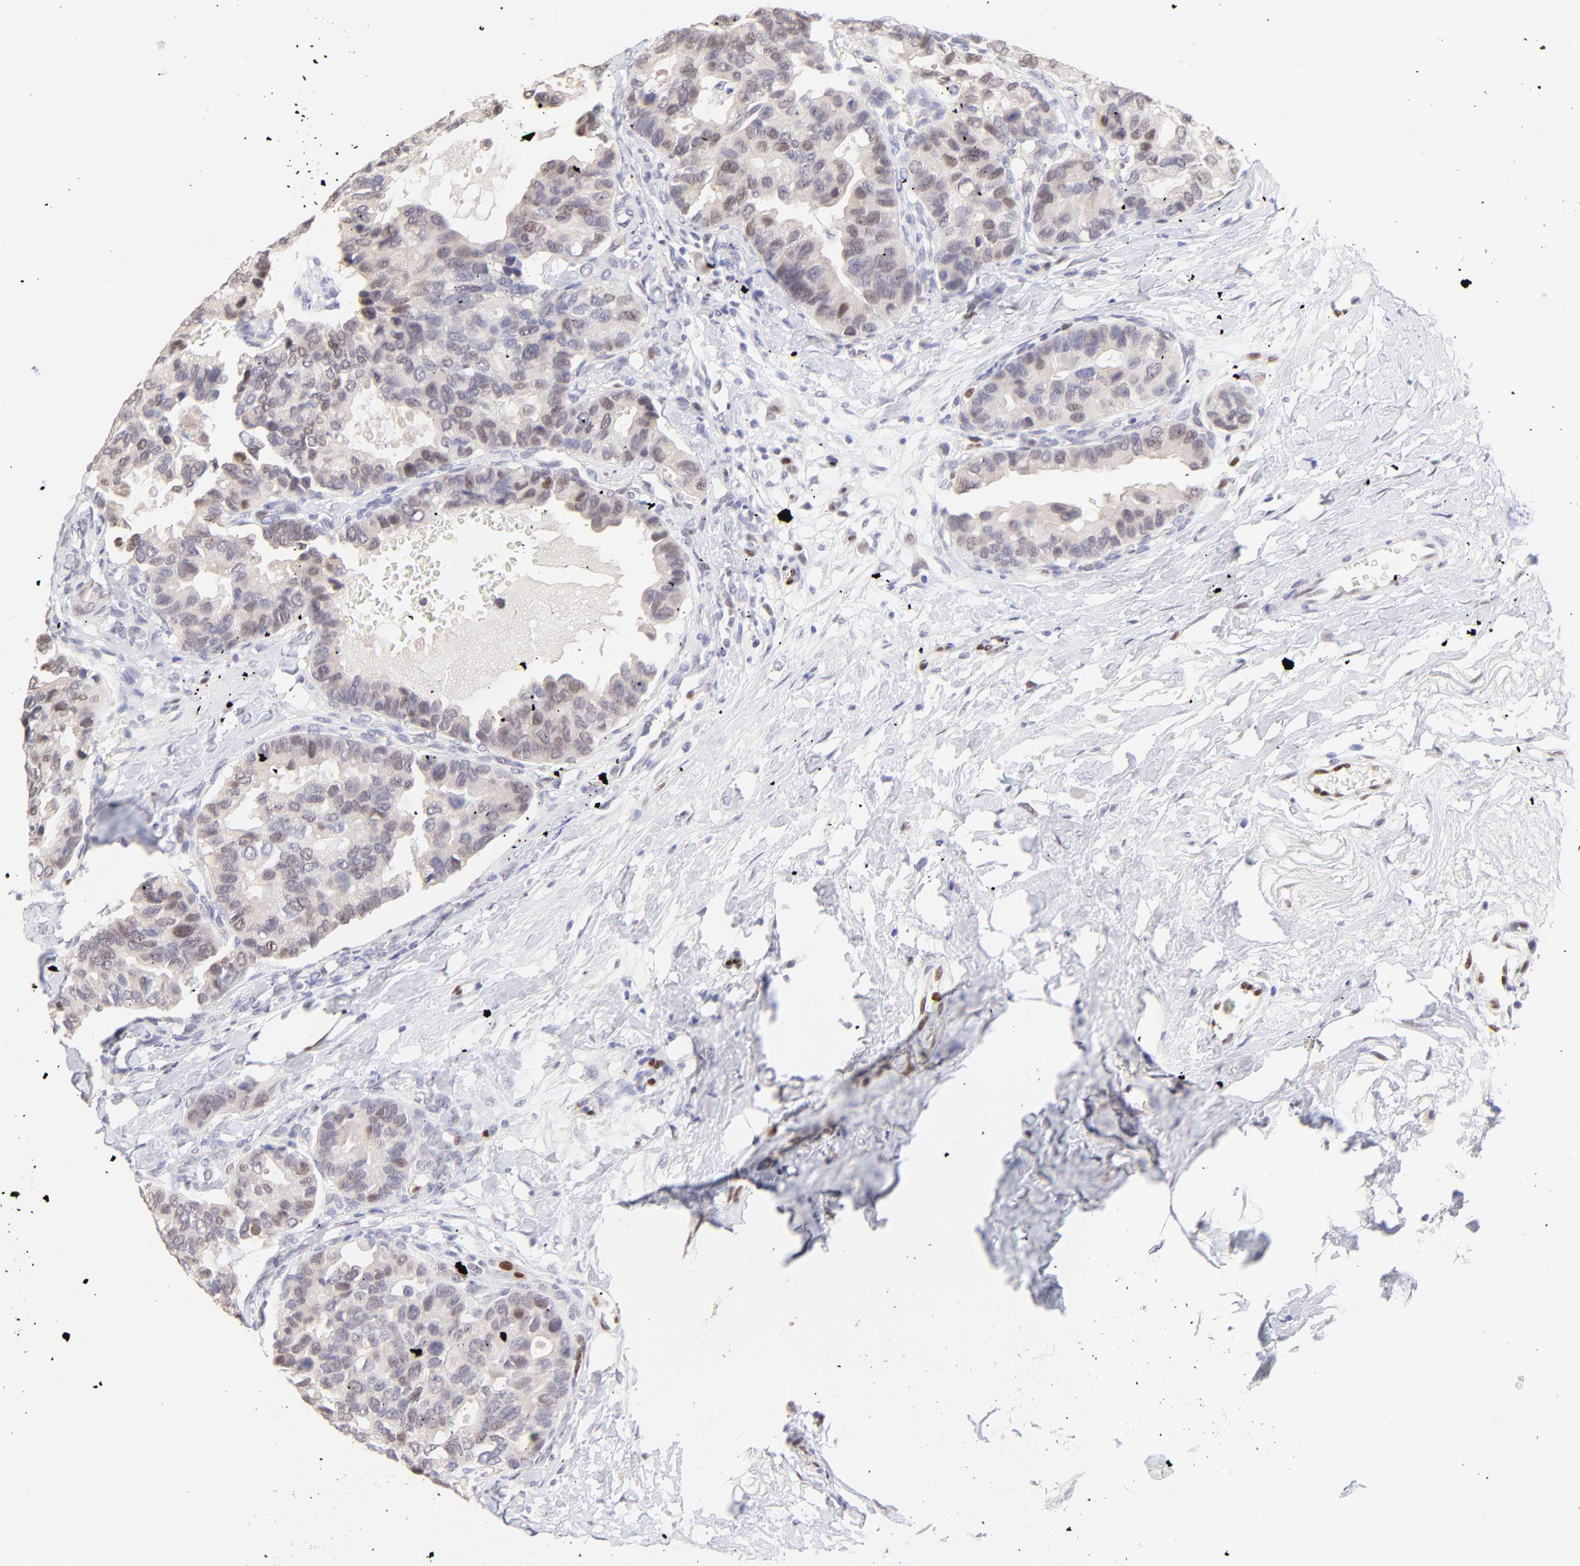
{"staining": {"intensity": "weak", "quantity": "<25%", "location": "nuclear"}, "tissue": "breast cancer", "cell_type": "Tumor cells", "image_type": "cancer", "snomed": [{"axis": "morphology", "description": "Duct carcinoma"}, {"axis": "topography", "description": "Breast"}], "caption": "DAB (3,3'-diaminobenzidine) immunohistochemical staining of breast cancer (intraductal carcinoma) demonstrates no significant staining in tumor cells.", "gene": "KLF4", "patient": {"sex": "female", "age": 69}}